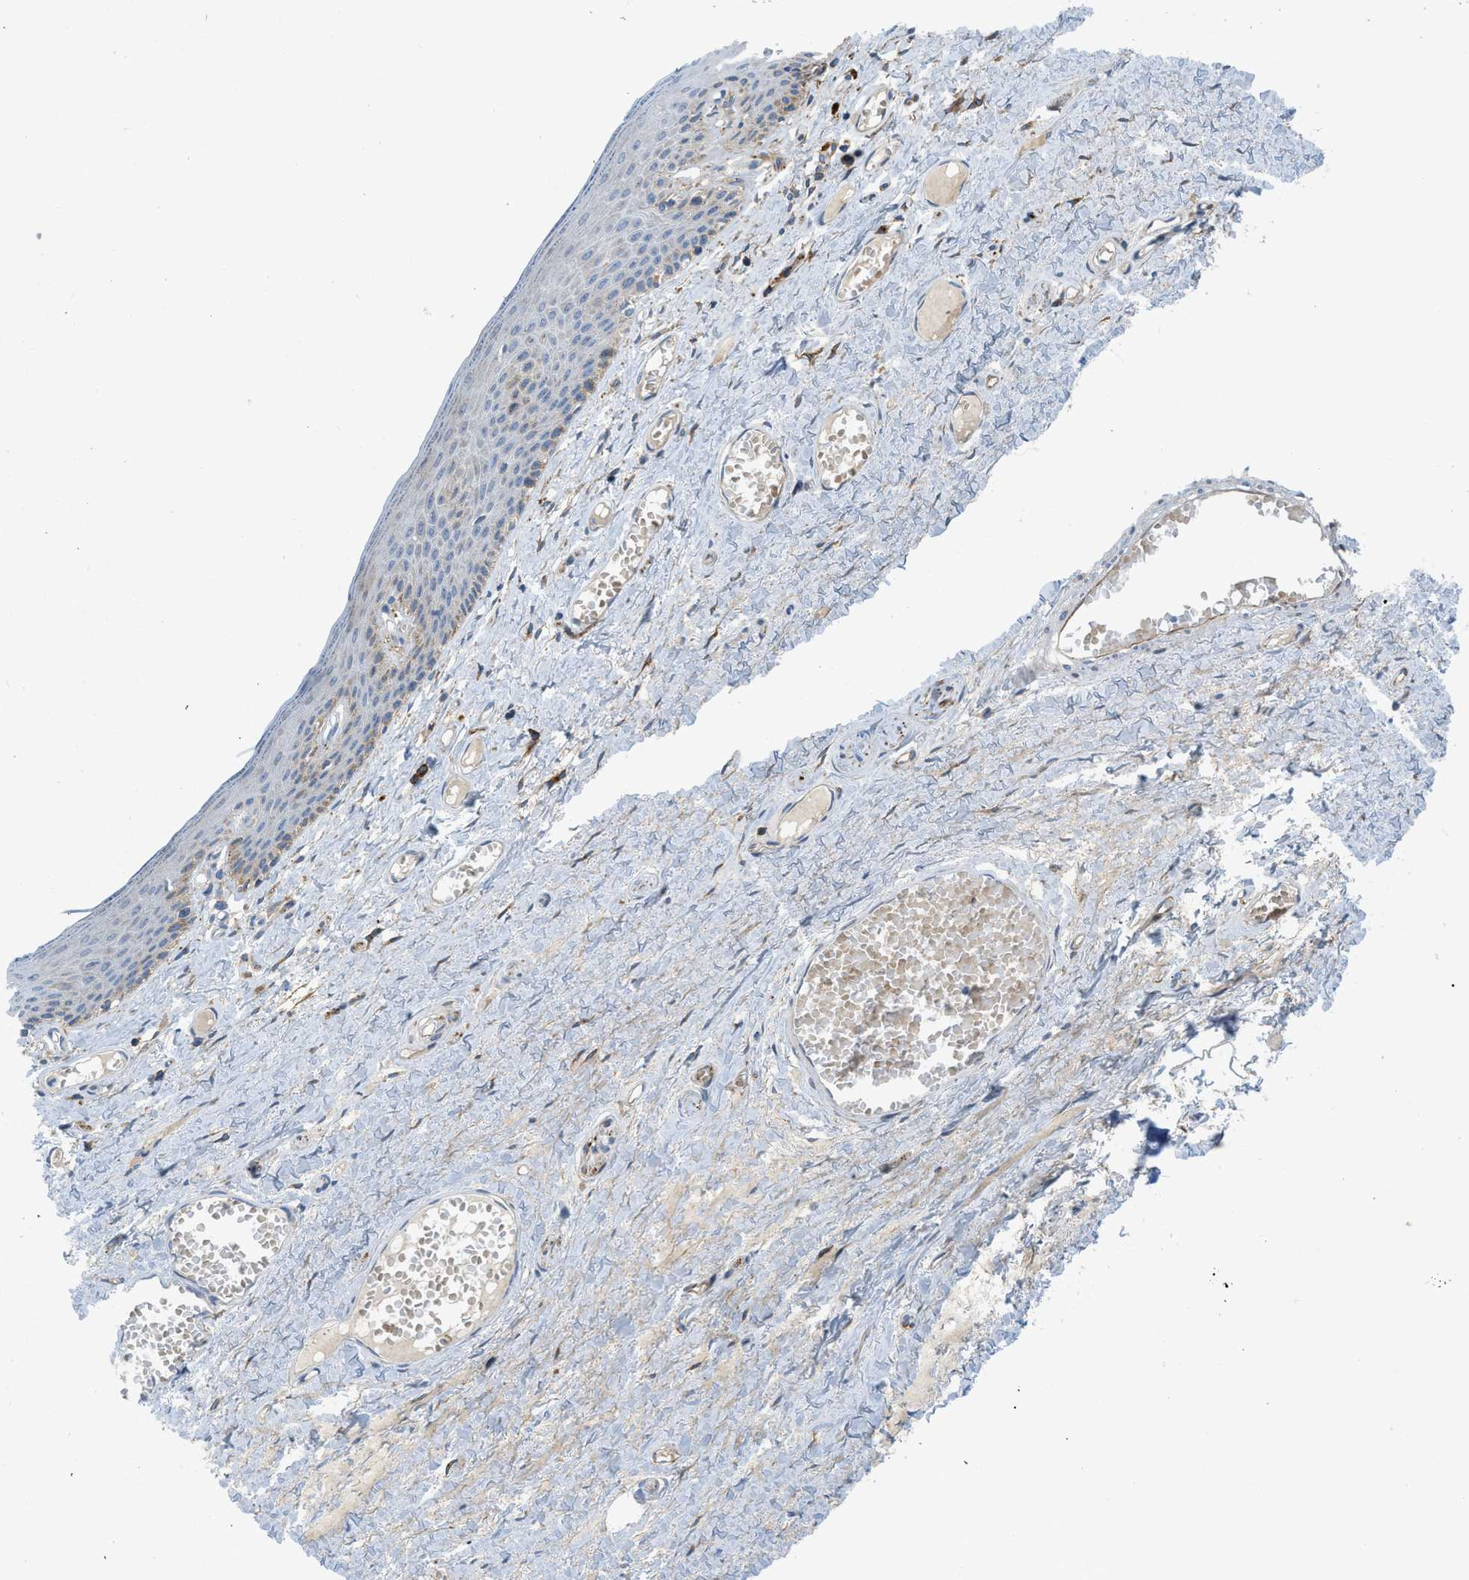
{"staining": {"intensity": "moderate", "quantity": "<25%", "location": "cytoplasmic/membranous"}, "tissue": "skin", "cell_type": "Epidermal cells", "image_type": "normal", "snomed": [{"axis": "morphology", "description": "Normal tissue, NOS"}, {"axis": "topography", "description": "Adipose tissue"}, {"axis": "topography", "description": "Vascular tissue"}, {"axis": "topography", "description": "Anal"}, {"axis": "topography", "description": "Peripheral nerve tissue"}], "caption": "An immunohistochemistry image of normal tissue is shown. Protein staining in brown highlights moderate cytoplasmic/membranous positivity in skin within epidermal cells. Immunohistochemistry (ihc) stains the protein in brown and the nuclei are stained blue.", "gene": "TMEM248", "patient": {"sex": "female", "age": 54}}